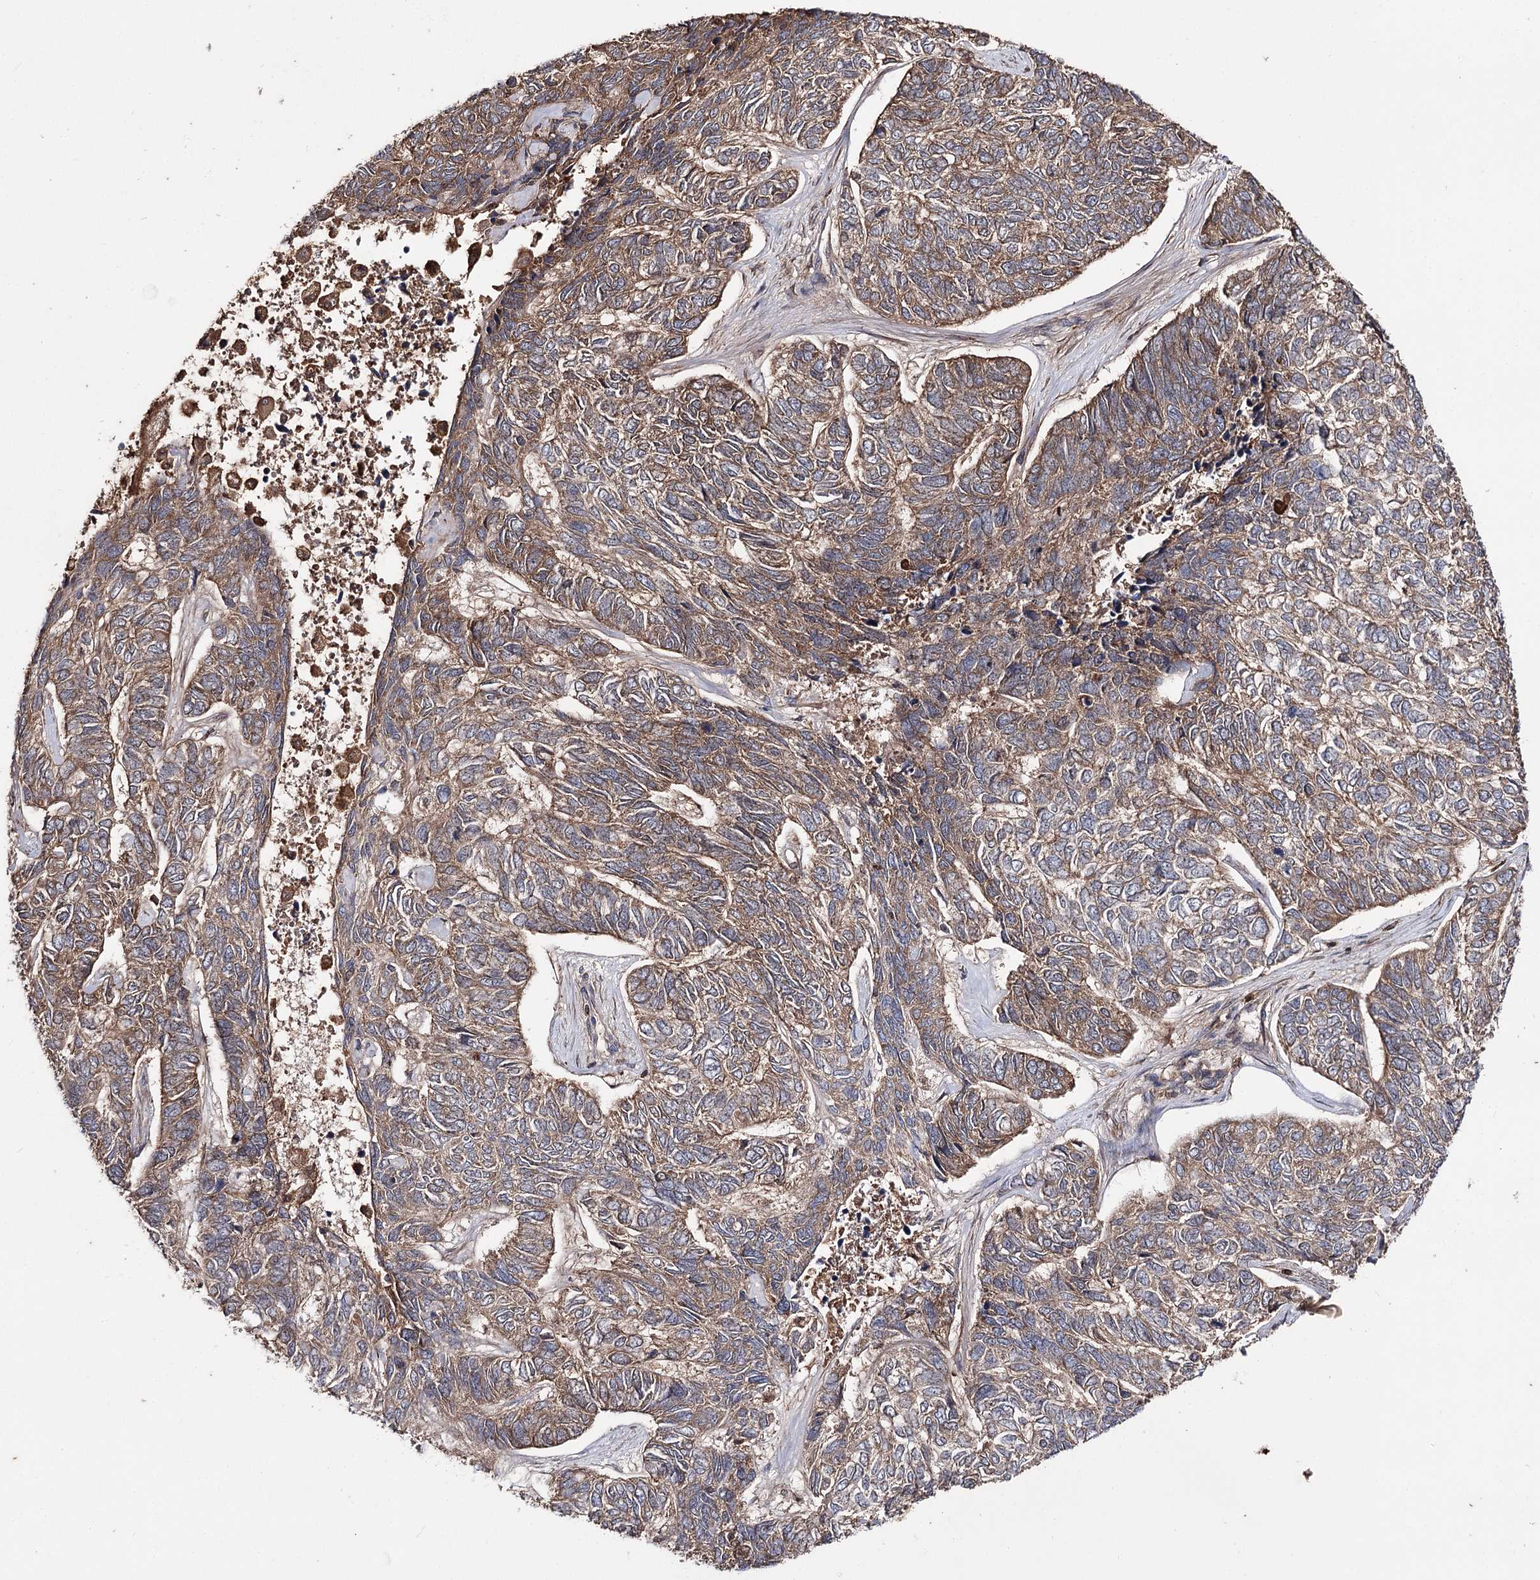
{"staining": {"intensity": "moderate", "quantity": ">75%", "location": "cytoplasmic/membranous"}, "tissue": "skin cancer", "cell_type": "Tumor cells", "image_type": "cancer", "snomed": [{"axis": "morphology", "description": "Basal cell carcinoma"}, {"axis": "topography", "description": "Skin"}], "caption": "Human basal cell carcinoma (skin) stained for a protein (brown) exhibits moderate cytoplasmic/membranous positive expression in approximately >75% of tumor cells.", "gene": "FAM53B", "patient": {"sex": "female", "age": 65}}